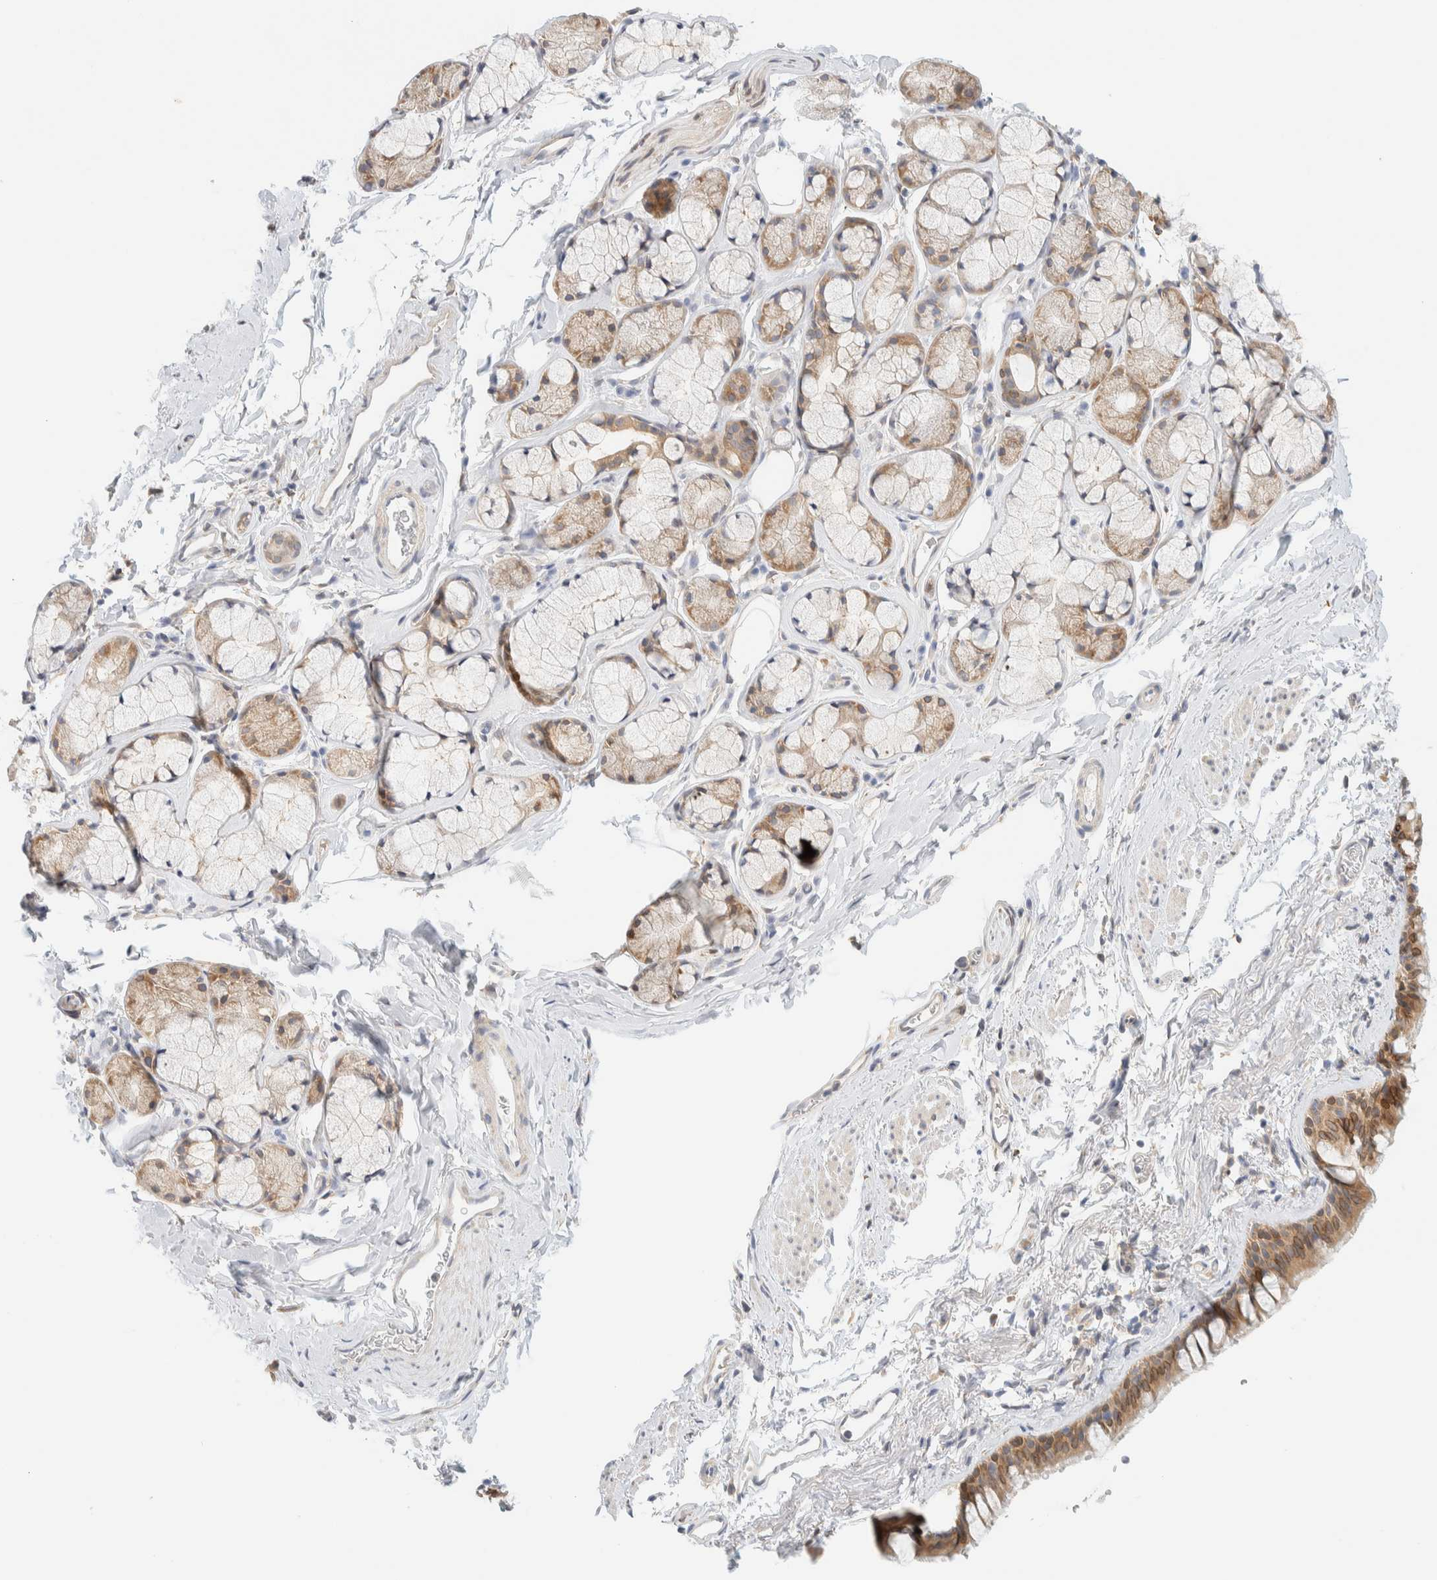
{"staining": {"intensity": "moderate", "quantity": ">75%", "location": "cytoplasmic/membranous"}, "tissue": "bronchus", "cell_type": "Respiratory epithelial cells", "image_type": "normal", "snomed": [{"axis": "morphology", "description": "Normal tissue, NOS"}, {"axis": "topography", "description": "Cartilage tissue"}, {"axis": "topography", "description": "Bronchus"}, {"axis": "topography", "description": "Lung"}], "caption": "This micrograph displays IHC staining of normal human bronchus, with medium moderate cytoplasmic/membranous expression in approximately >75% of respiratory epithelial cells.", "gene": "NT5C", "patient": {"sex": "male", "age": 64}}